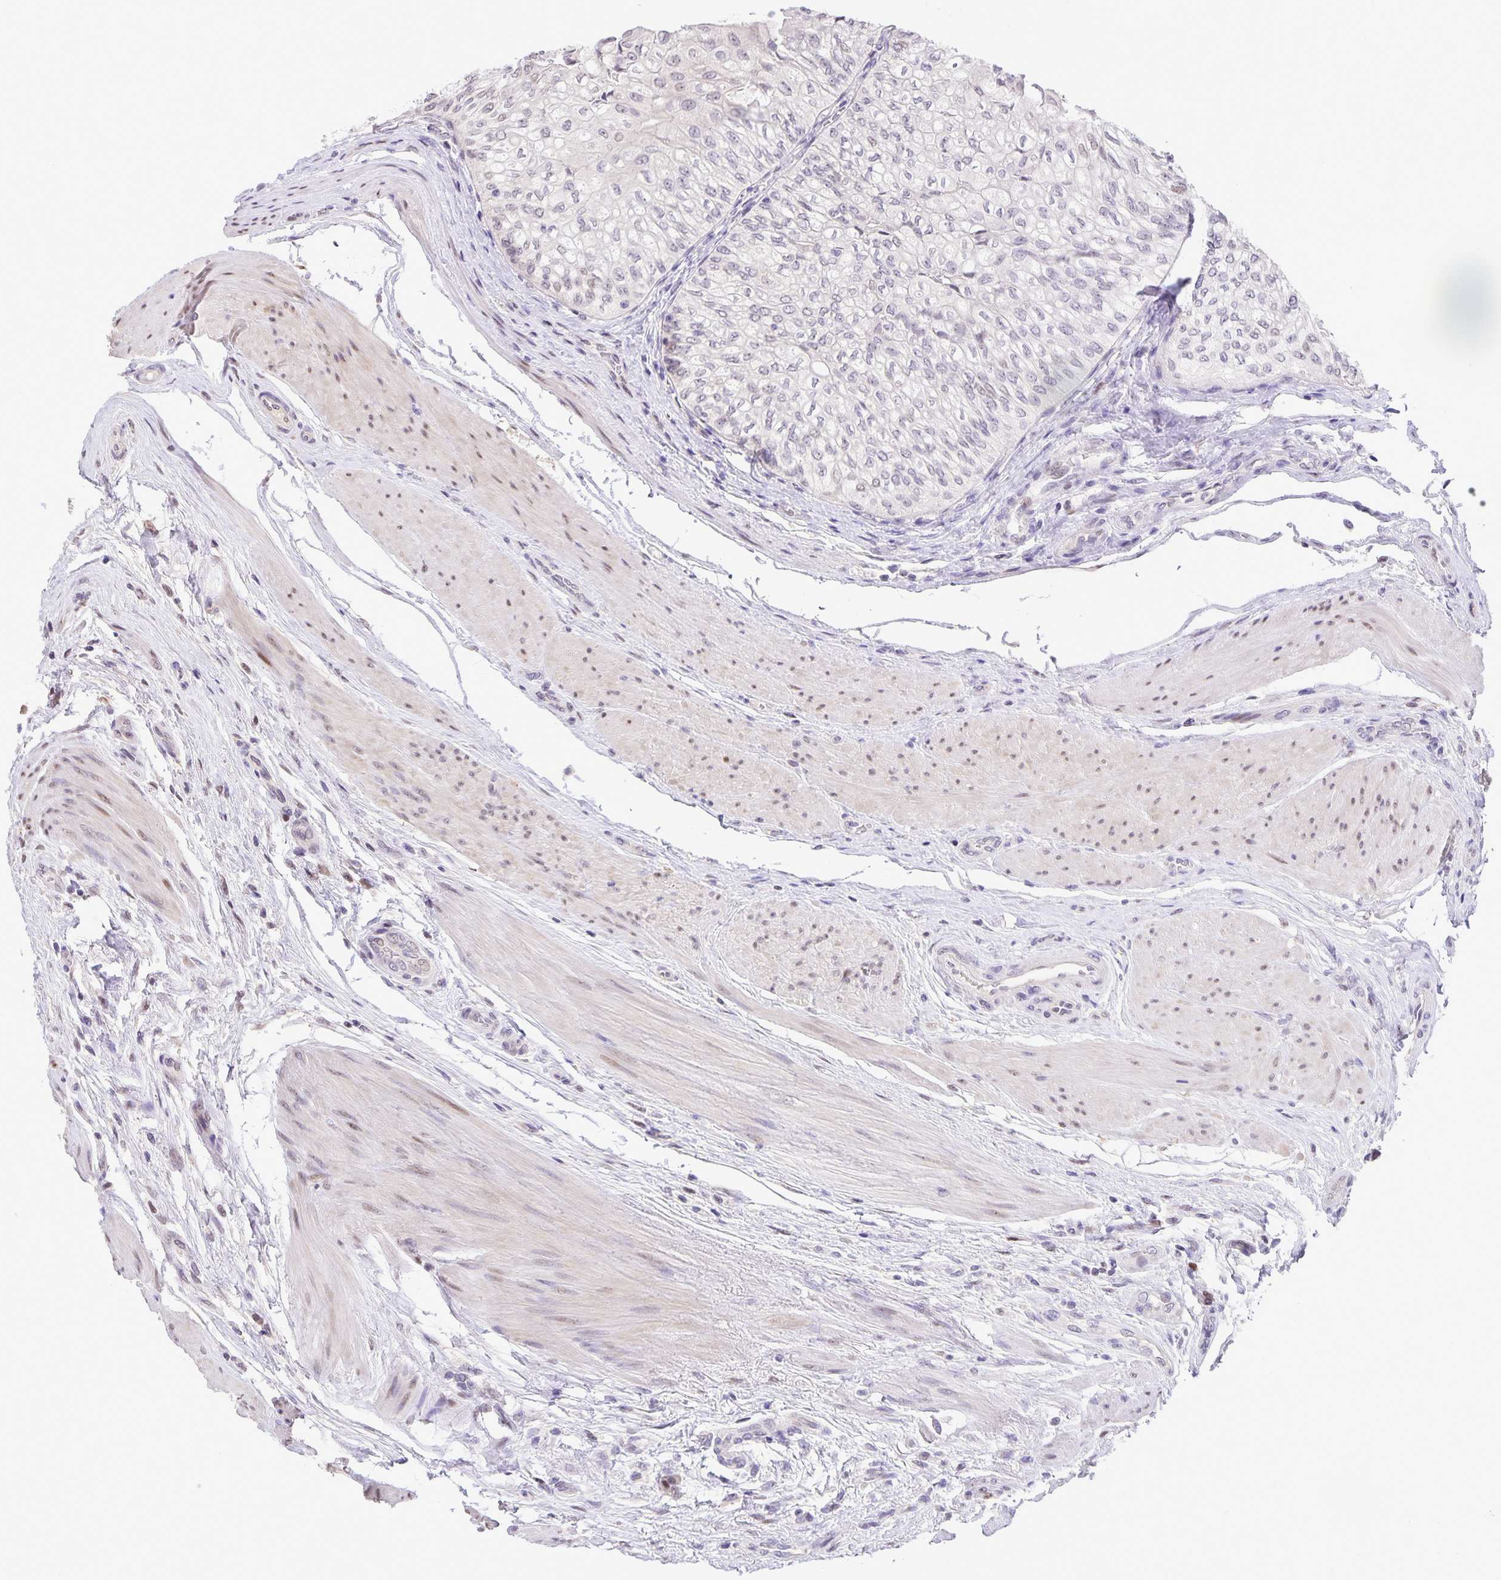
{"staining": {"intensity": "negative", "quantity": "none", "location": "none"}, "tissue": "urothelial cancer", "cell_type": "Tumor cells", "image_type": "cancer", "snomed": [{"axis": "morphology", "description": "Urothelial carcinoma, NOS"}, {"axis": "topography", "description": "Urinary bladder"}], "caption": "This is a micrograph of immunohistochemistry (IHC) staining of transitional cell carcinoma, which shows no positivity in tumor cells.", "gene": "ONECUT2", "patient": {"sex": "male", "age": 62}}